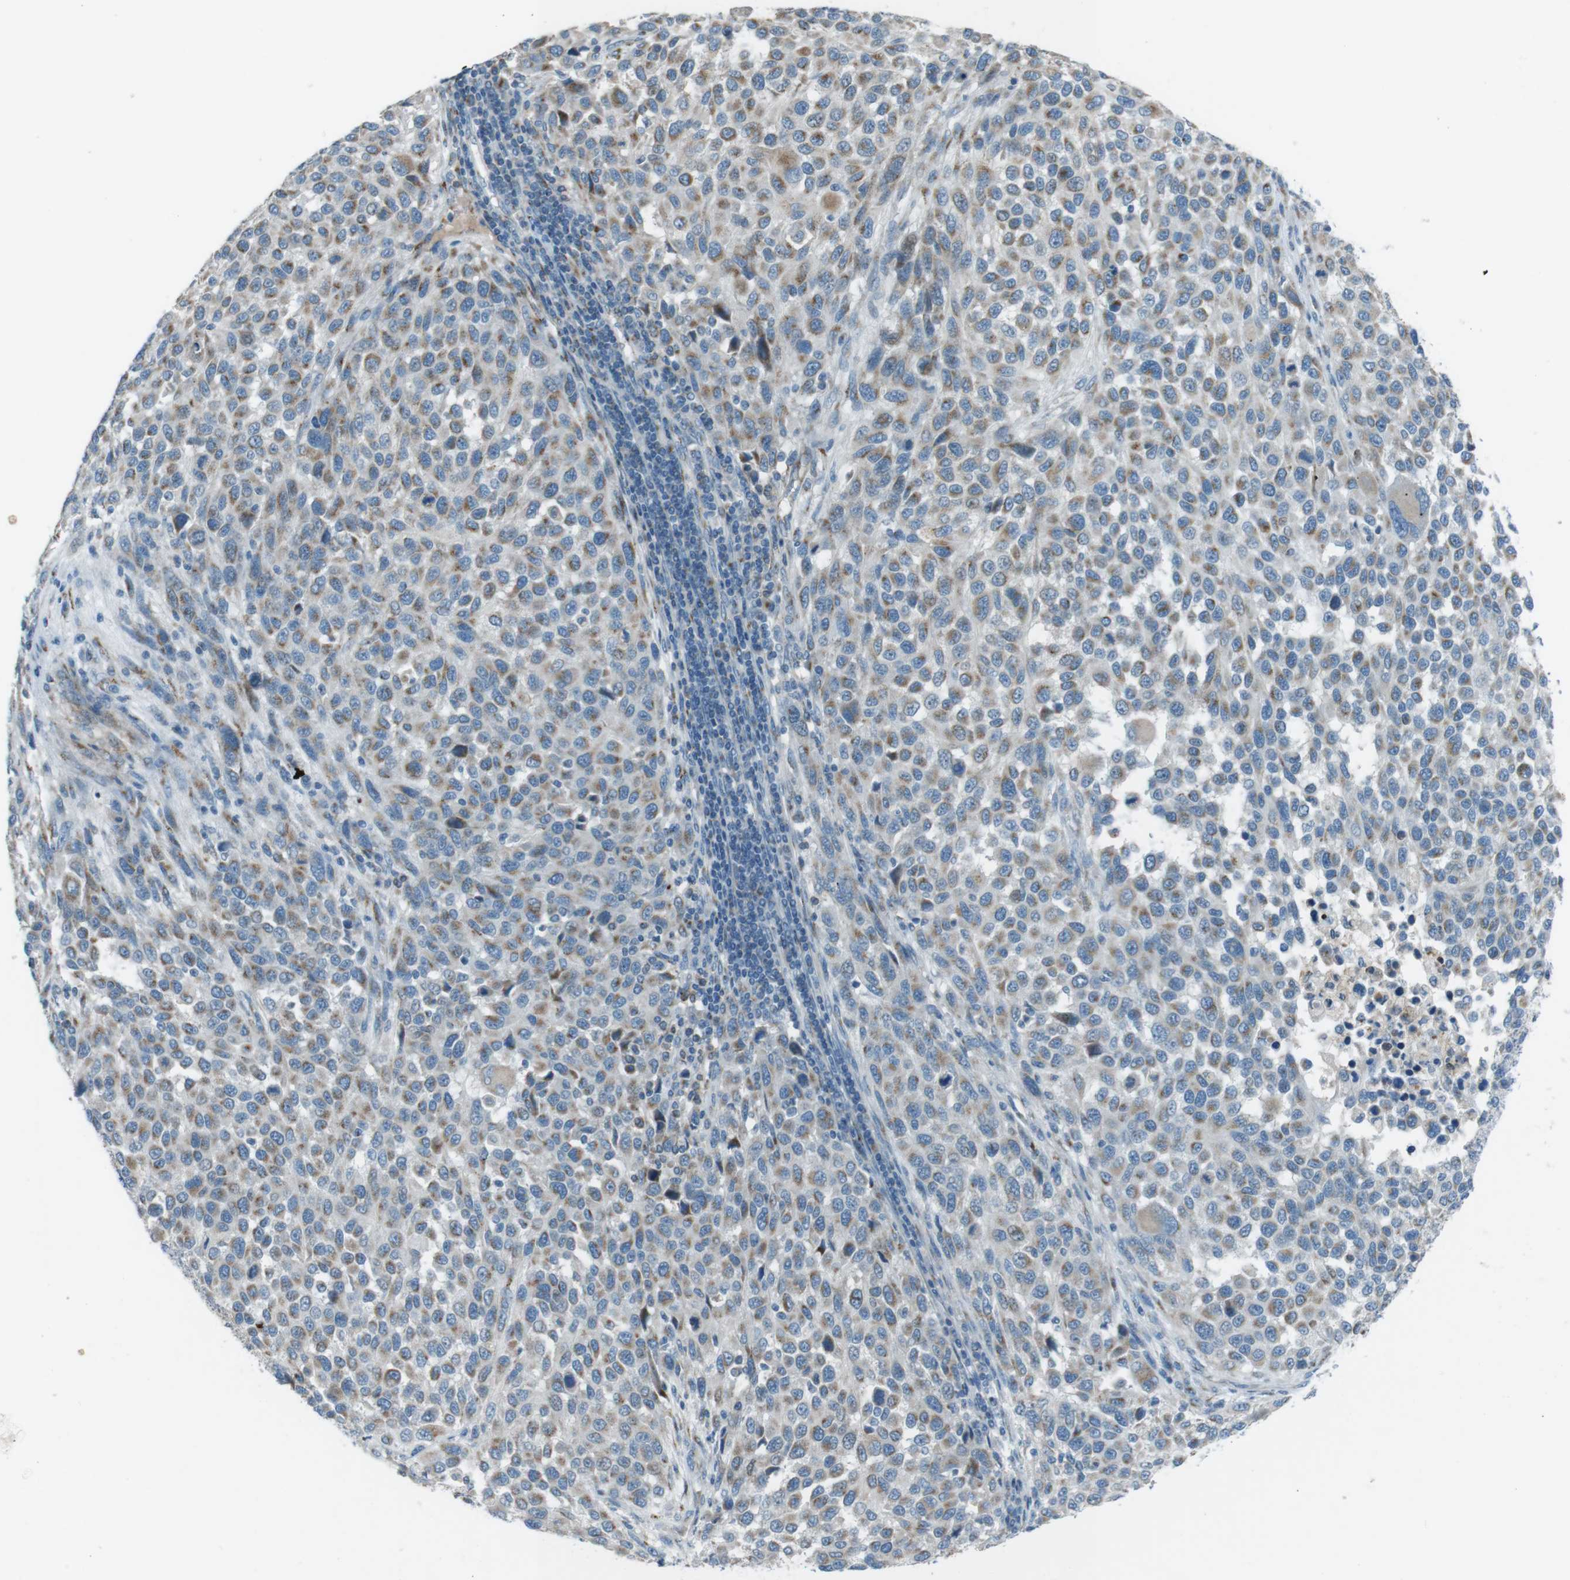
{"staining": {"intensity": "moderate", "quantity": "25%-75%", "location": "cytoplasmic/membranous"}, "tissue": "melanoma", "cell_type": "Tumor cells", "image_type": "cancer", "snomed": [{"axis": "morphology", "description": "Malignant melanoma, Metastatic site"}, {"axis": "topography", "description": "Lymph node"}], "caption": "High-power microscopy captured an immunohistochemistry photomicrograph of melanoma, revealing moderate cytoplasmic/membranous staining in about 25%-75% of tumor cells. The protein is shown in brown color, while the nuclei are stained blue.", "gene": "TXNDC15", "patient": {"sex": "male", "age": 61}}